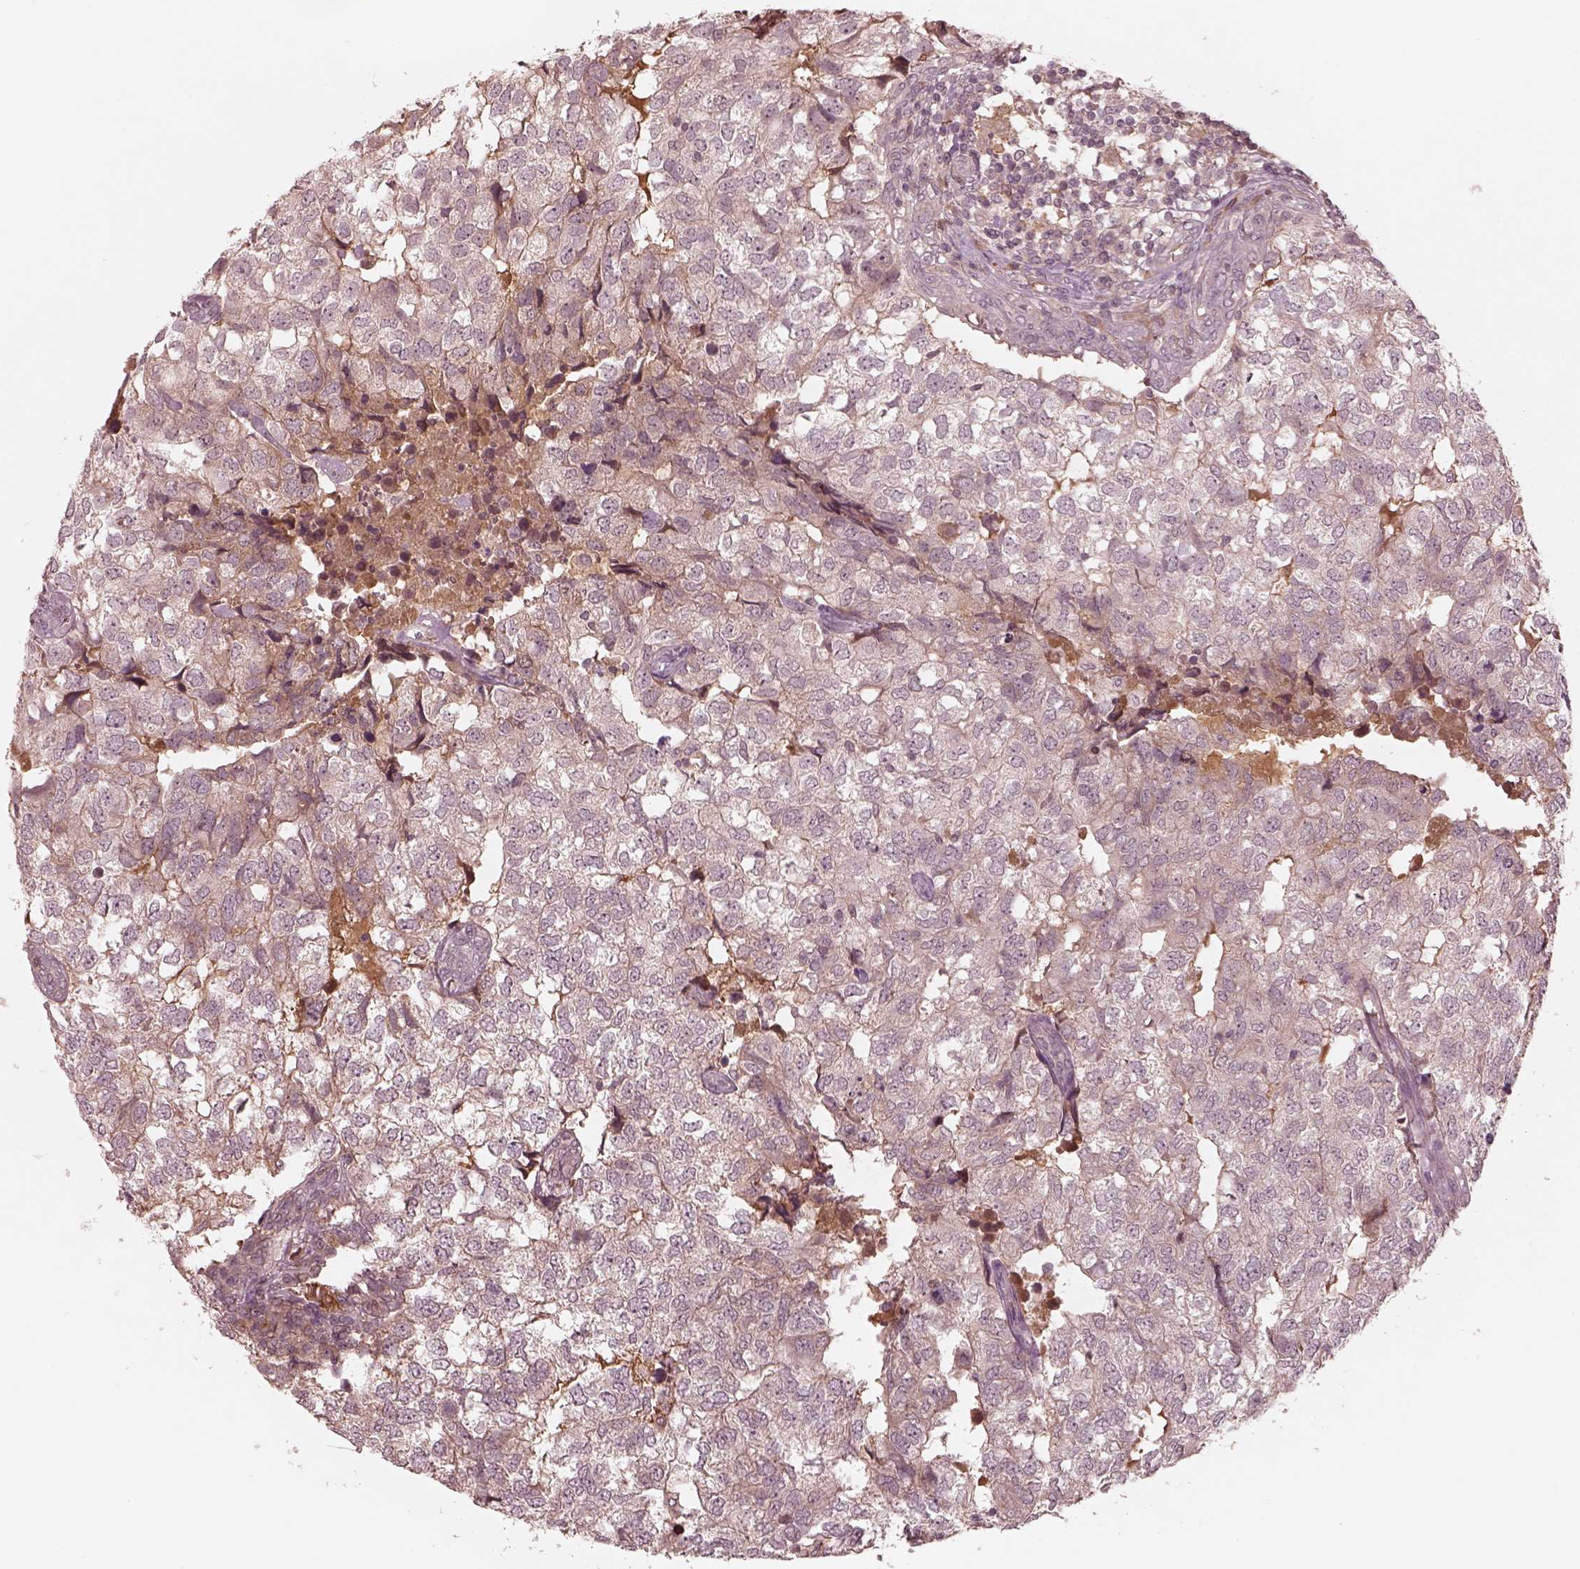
{"staining": {"intensity": "negative", "quantity": "none", "location": "none"}, "tissue": "breast cancer", "cell_type": "Tumor cells", "image_type": "cancer", "snomed": [{"axis": "morphology", "description": "Duct carcinoma"}, {"axis": "topography", "description": "Breast"}], "caption": "A histopathology image of breast cancer (invasive ductal carcinoma) stained for a protein exhibits no brown staining in tumor cells.", "gene": "TF", "patient": {"sex": "female", "age": 30}}